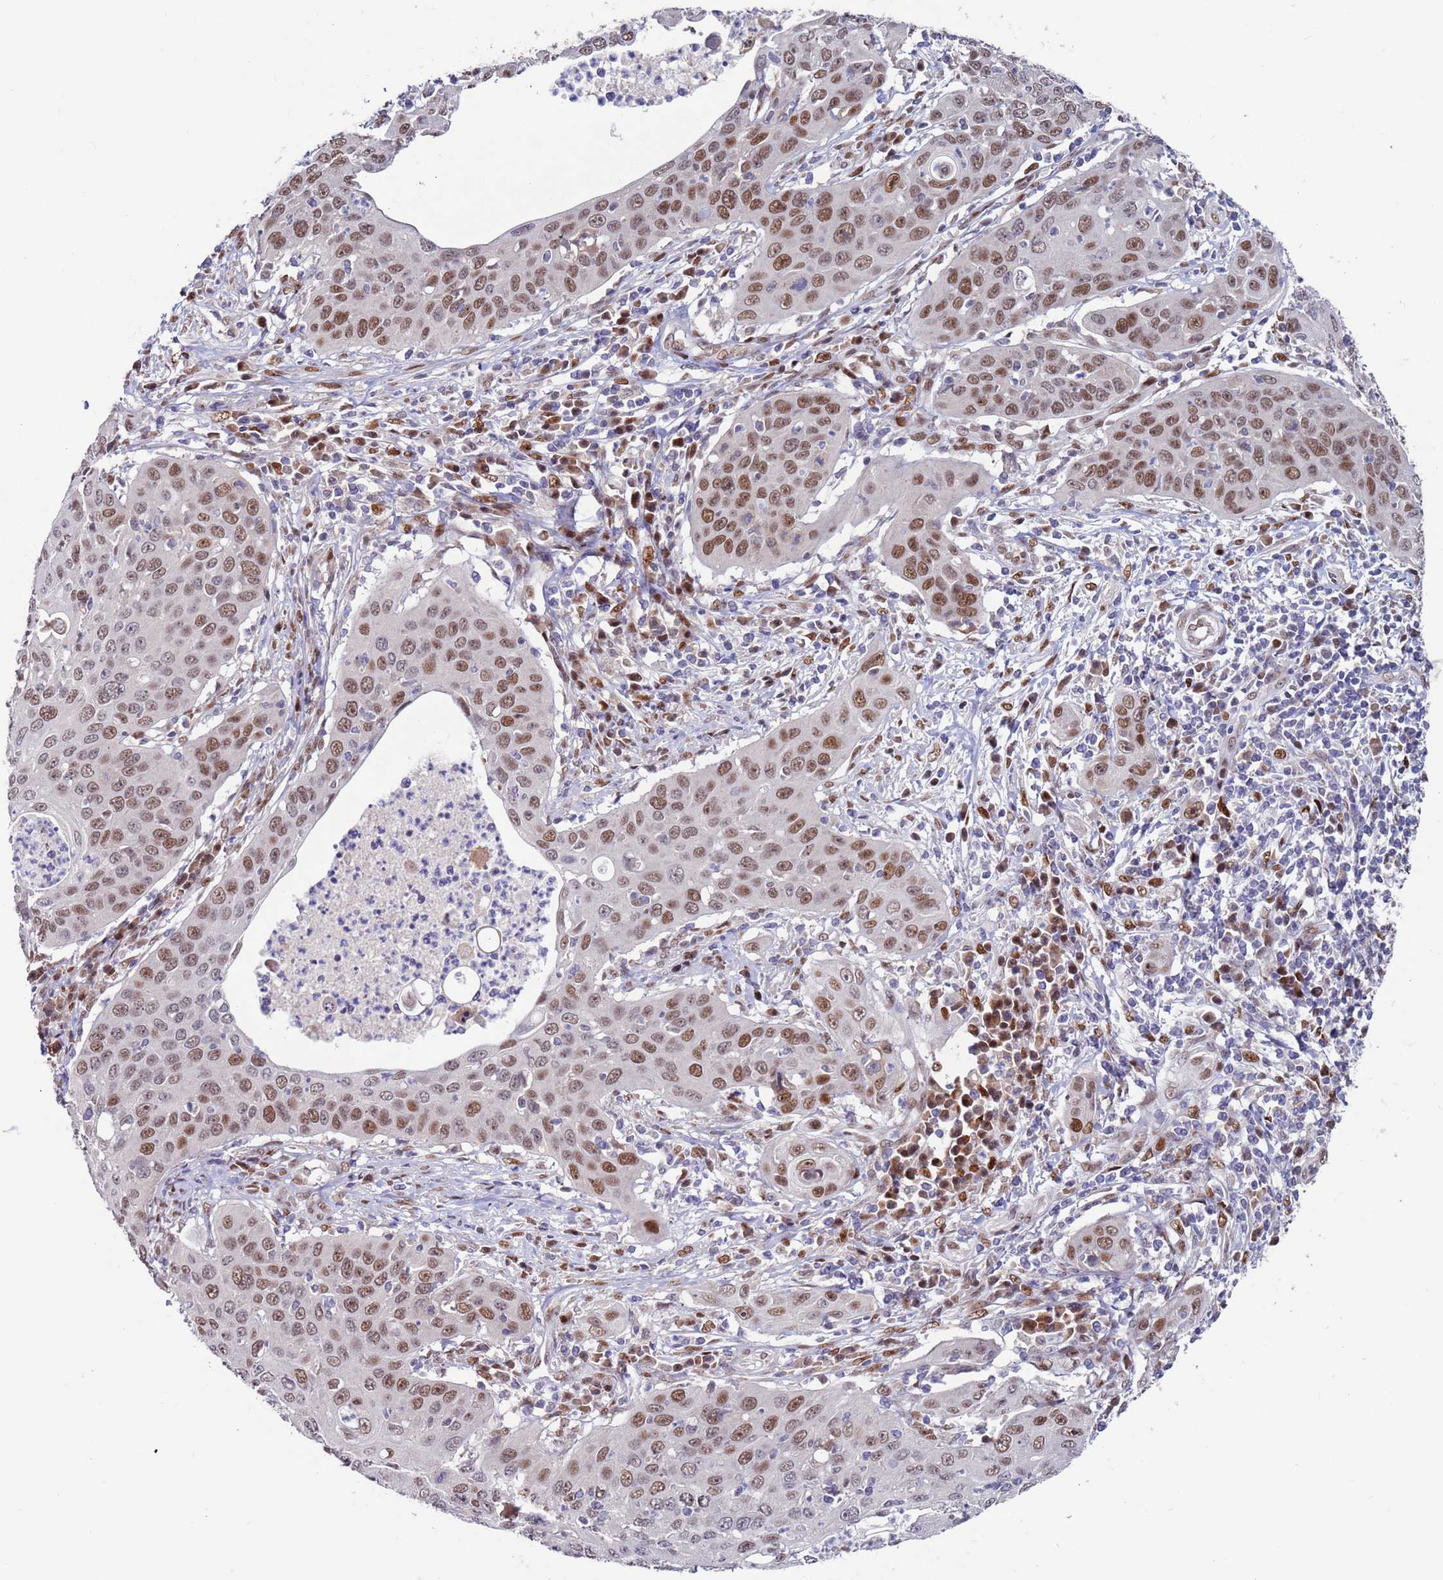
{"staining": {"intensity": "moderate", "quantity": ">75%", "location": "nuclear"}, "tissue": "cervical cancer", "cell_type": "Tumor cells", "image_type": "cancer", "snomed": [{"axis": "morphology", "description": "Squamous cell carcinoma, NOS"}, {"axis": "topography", "description": "Cervix"}], "caption": "Immunohistochemical staining of human cervical cancer reveals moderate nuclear protein positivity in approximately >75% of tumor cells.", "gene": "FBXO27", "patient": {"sex": "female", "age": 36}}